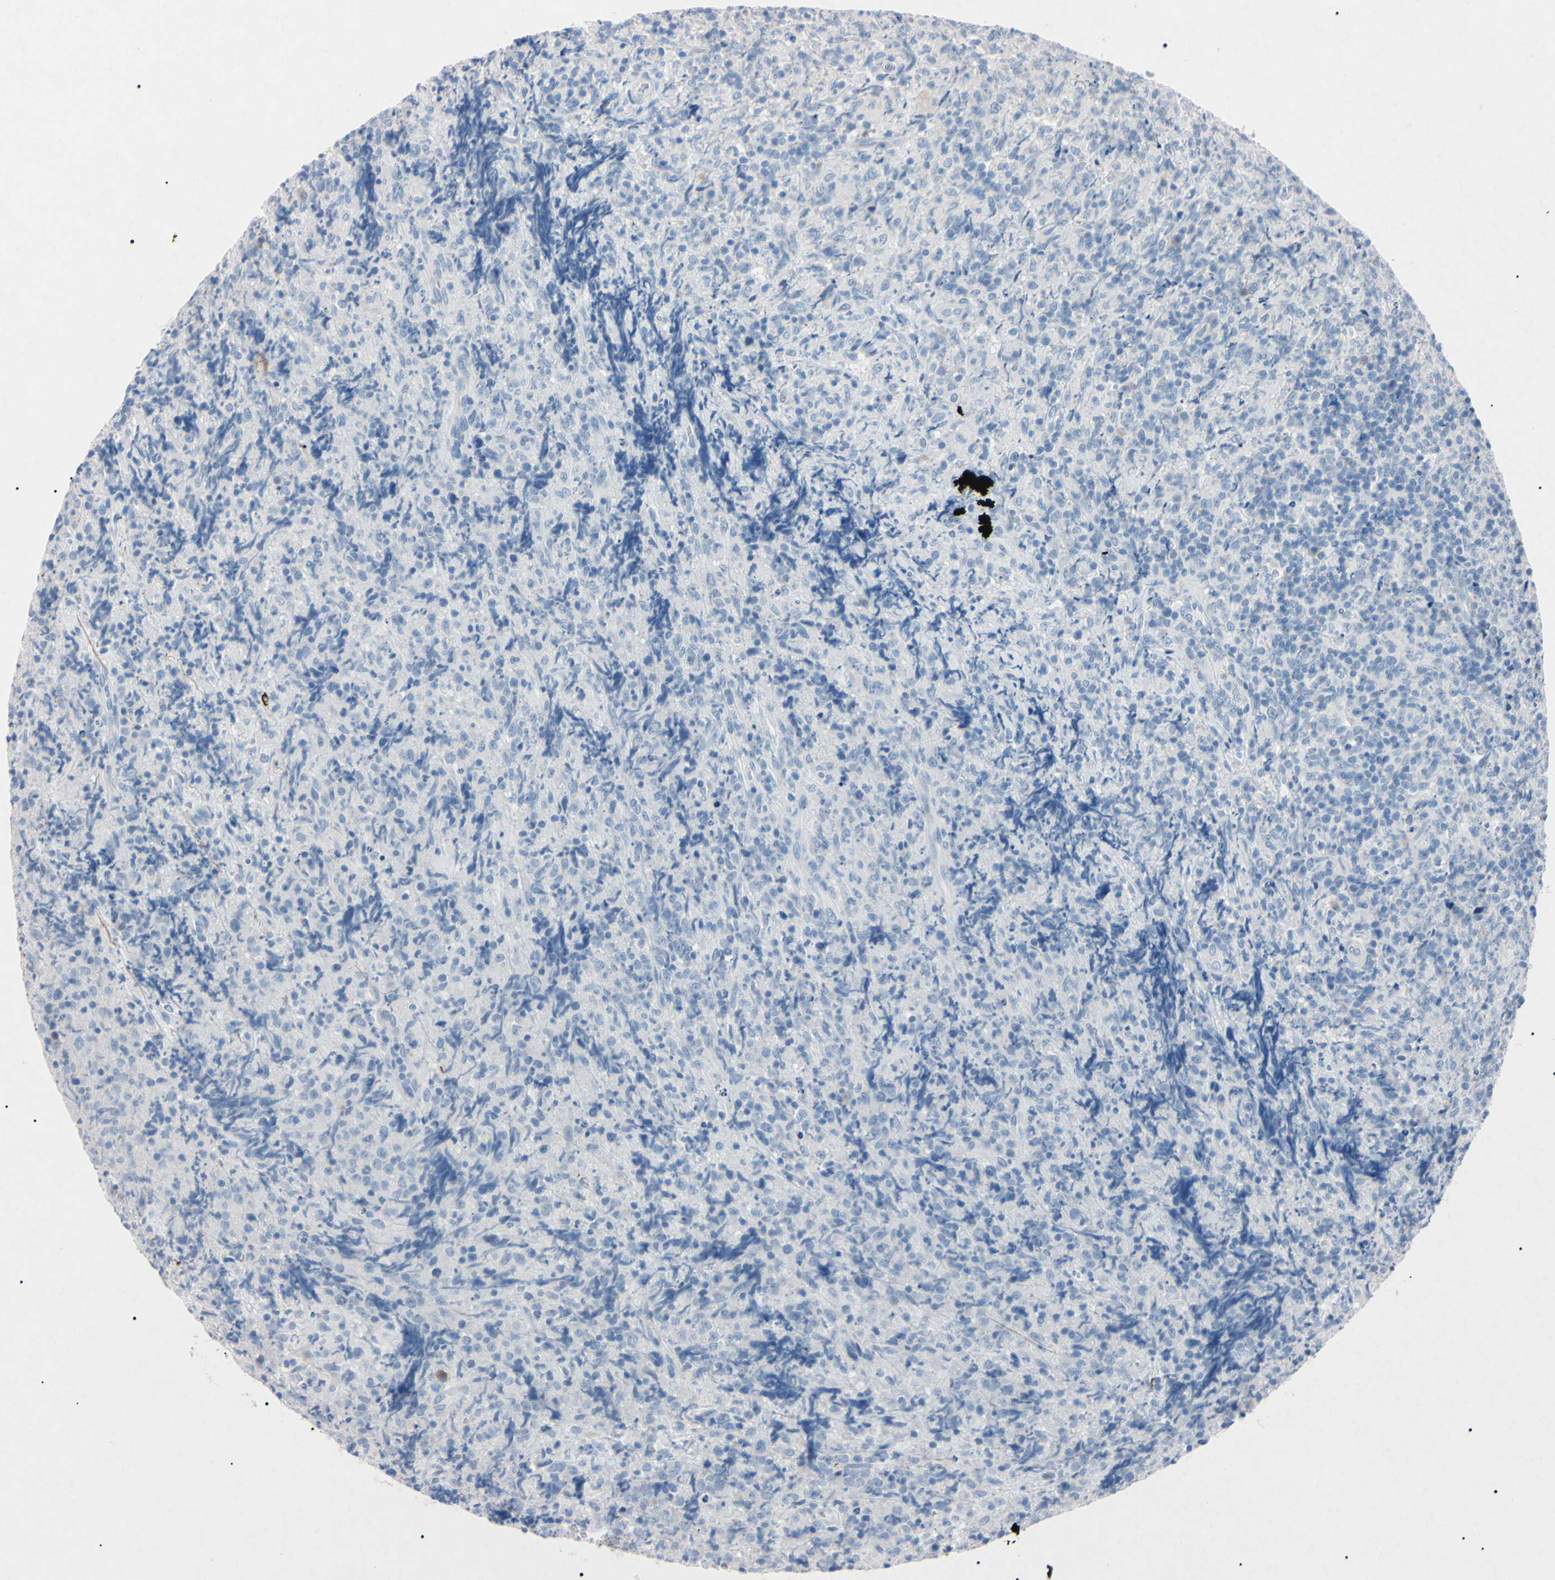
{"staining": {"intensity": "negative", "quantity": "none", "location": "none"}, "tissue": "lymphoma", "cell_type": "Tumor cells", "image_type": "cancer", "snomed": [{"axis": "morphology", "description": "Malignant lymphoma, non-Hodgkin's type, High grade"}, {"axis": "topography", "description": "Tonsil"}], "caption": "Micrograph shows no protein positivity in tumor cells of lymphoma tissue.", "gene": "ELN", "patient": {"sex": "female", "age": 36}}